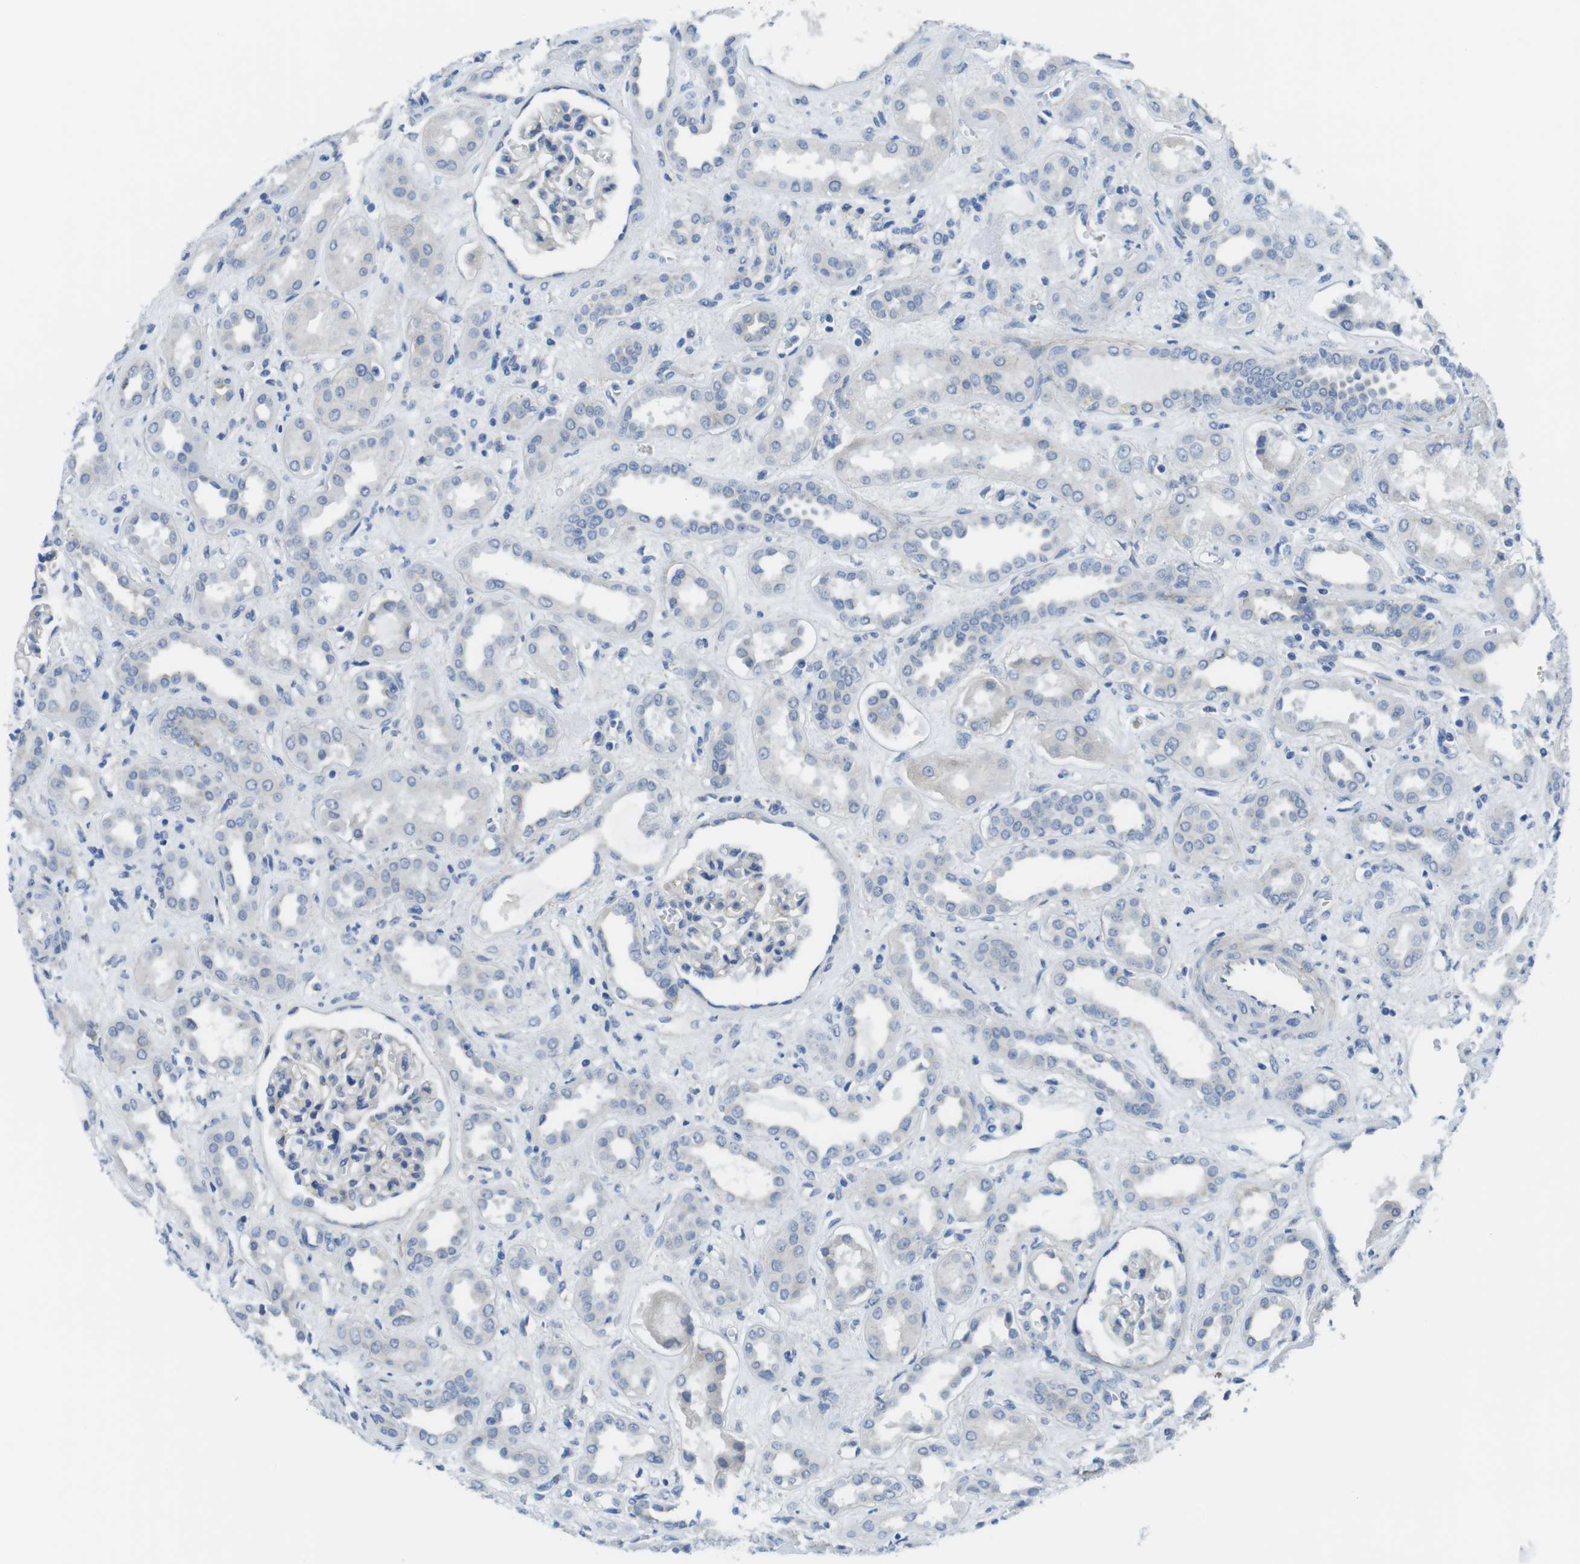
{"staining": {"intensity": "negative", "quantity": "none", "location": "none"}, "tissue": "kidney", "cell_type": "Cells in glomeruli", "image_type": "normal", "snomed": [{"axis": "morphology", "description": "Normal tissue, NOS"}, {"axis": "topography", "description": "Kidney"}], "caption": "IHC image of benign kidney stained for a protein (brown), which displays no positivity in cells in glomeruli.", "gene": "CDH8", "patient": {"sex": "male", "age": 59}}